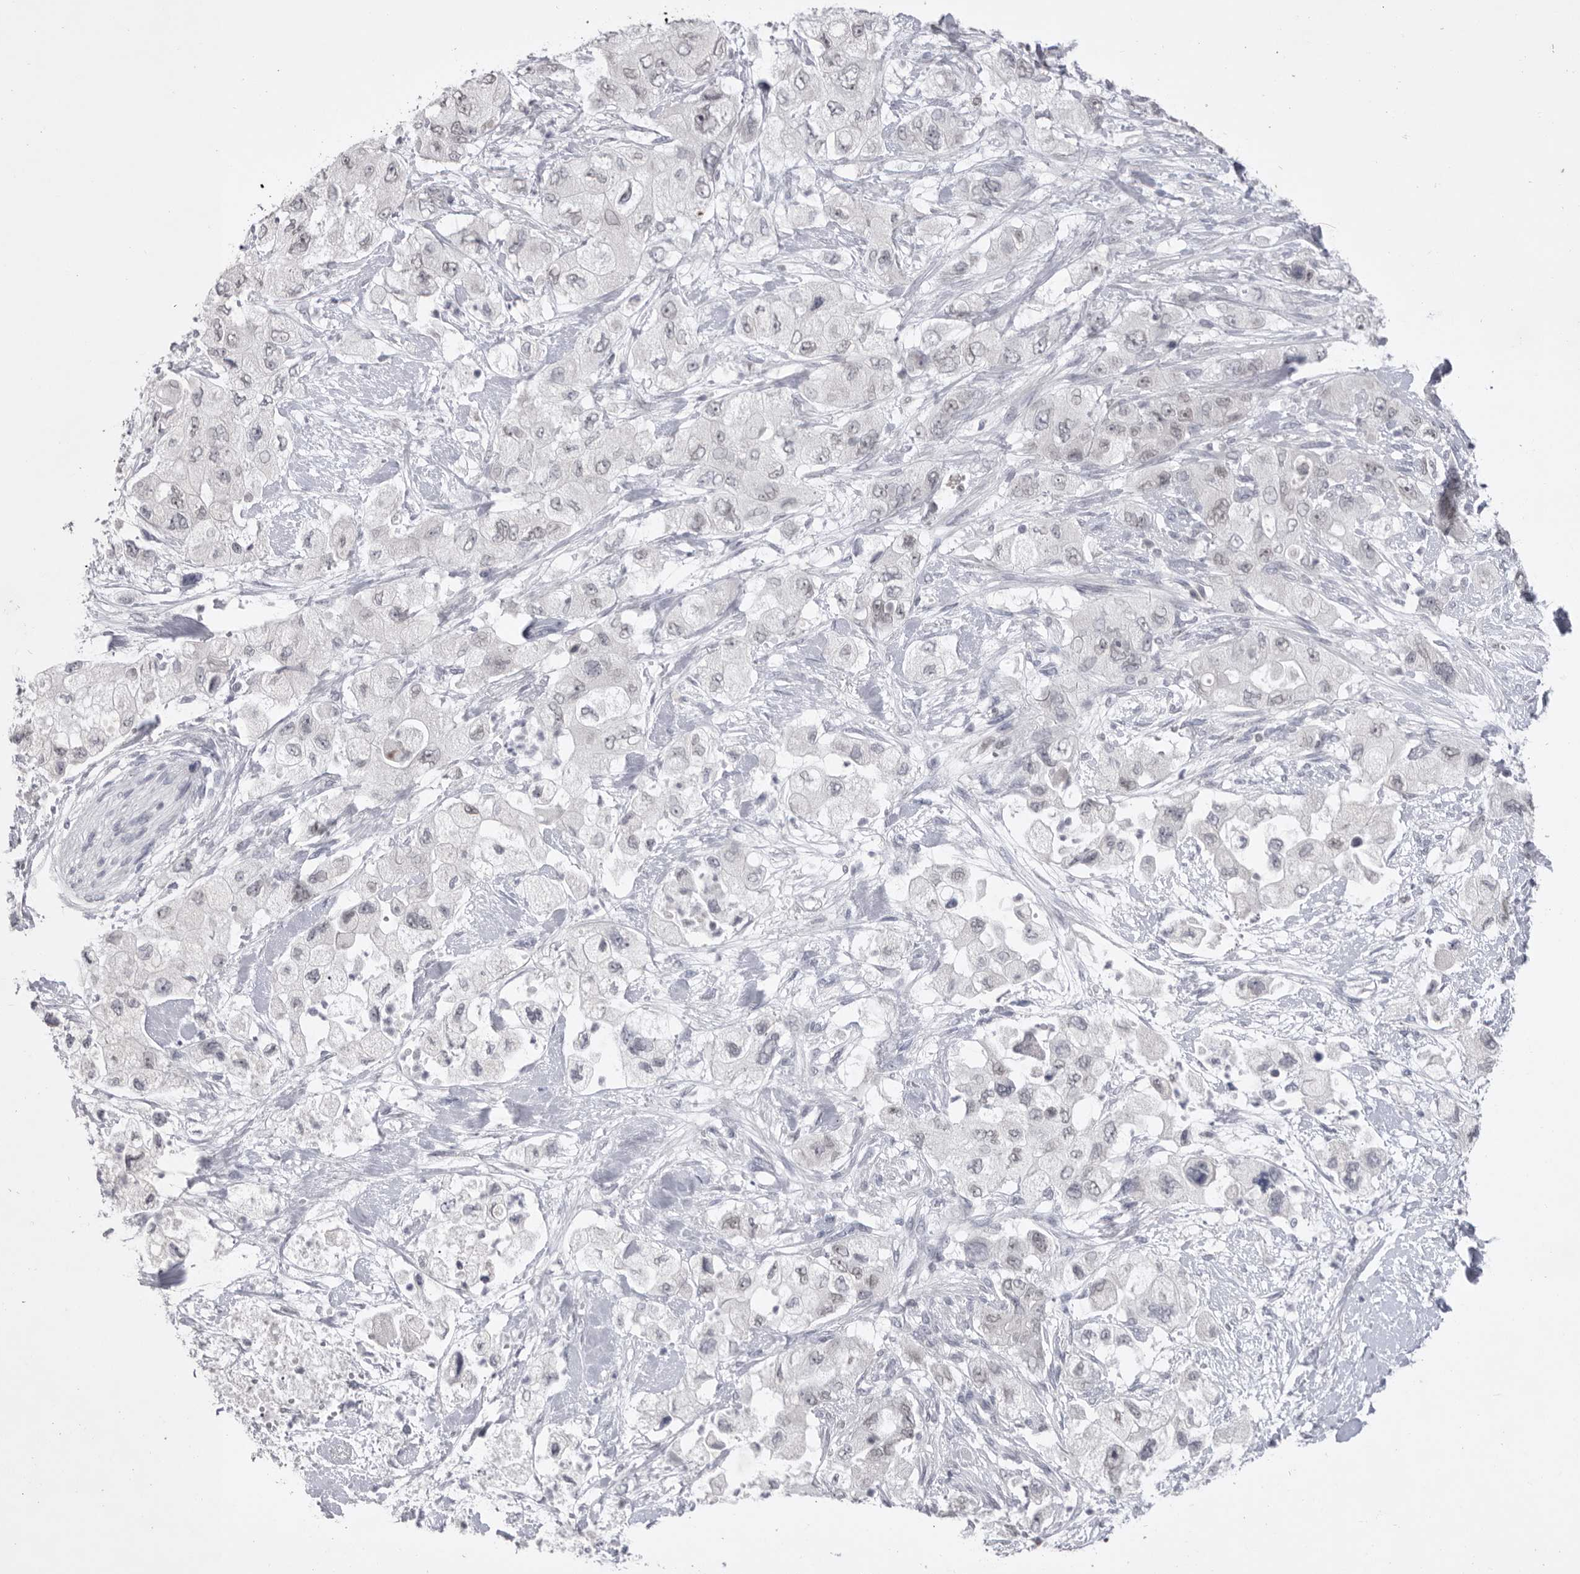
{"staining": {"intensity": "weak", "quantity": "<25%", "location": "nuclear"}, "tissue": "pancreatic cancer", "cell_type": "Tumor cells", "image_type": "cancer", "snomed": [{"axis": "morphology", "description": "Adenocarcinoma, NOS"}, {"axis": "topography", "description": "Pancreas"}], "caption": "Tumor cells are negative for protein expression in human pancreatic adenocarcinoma.", "gene": "ZBTB7B", "patient": {"sex": "female", "age": 73}}